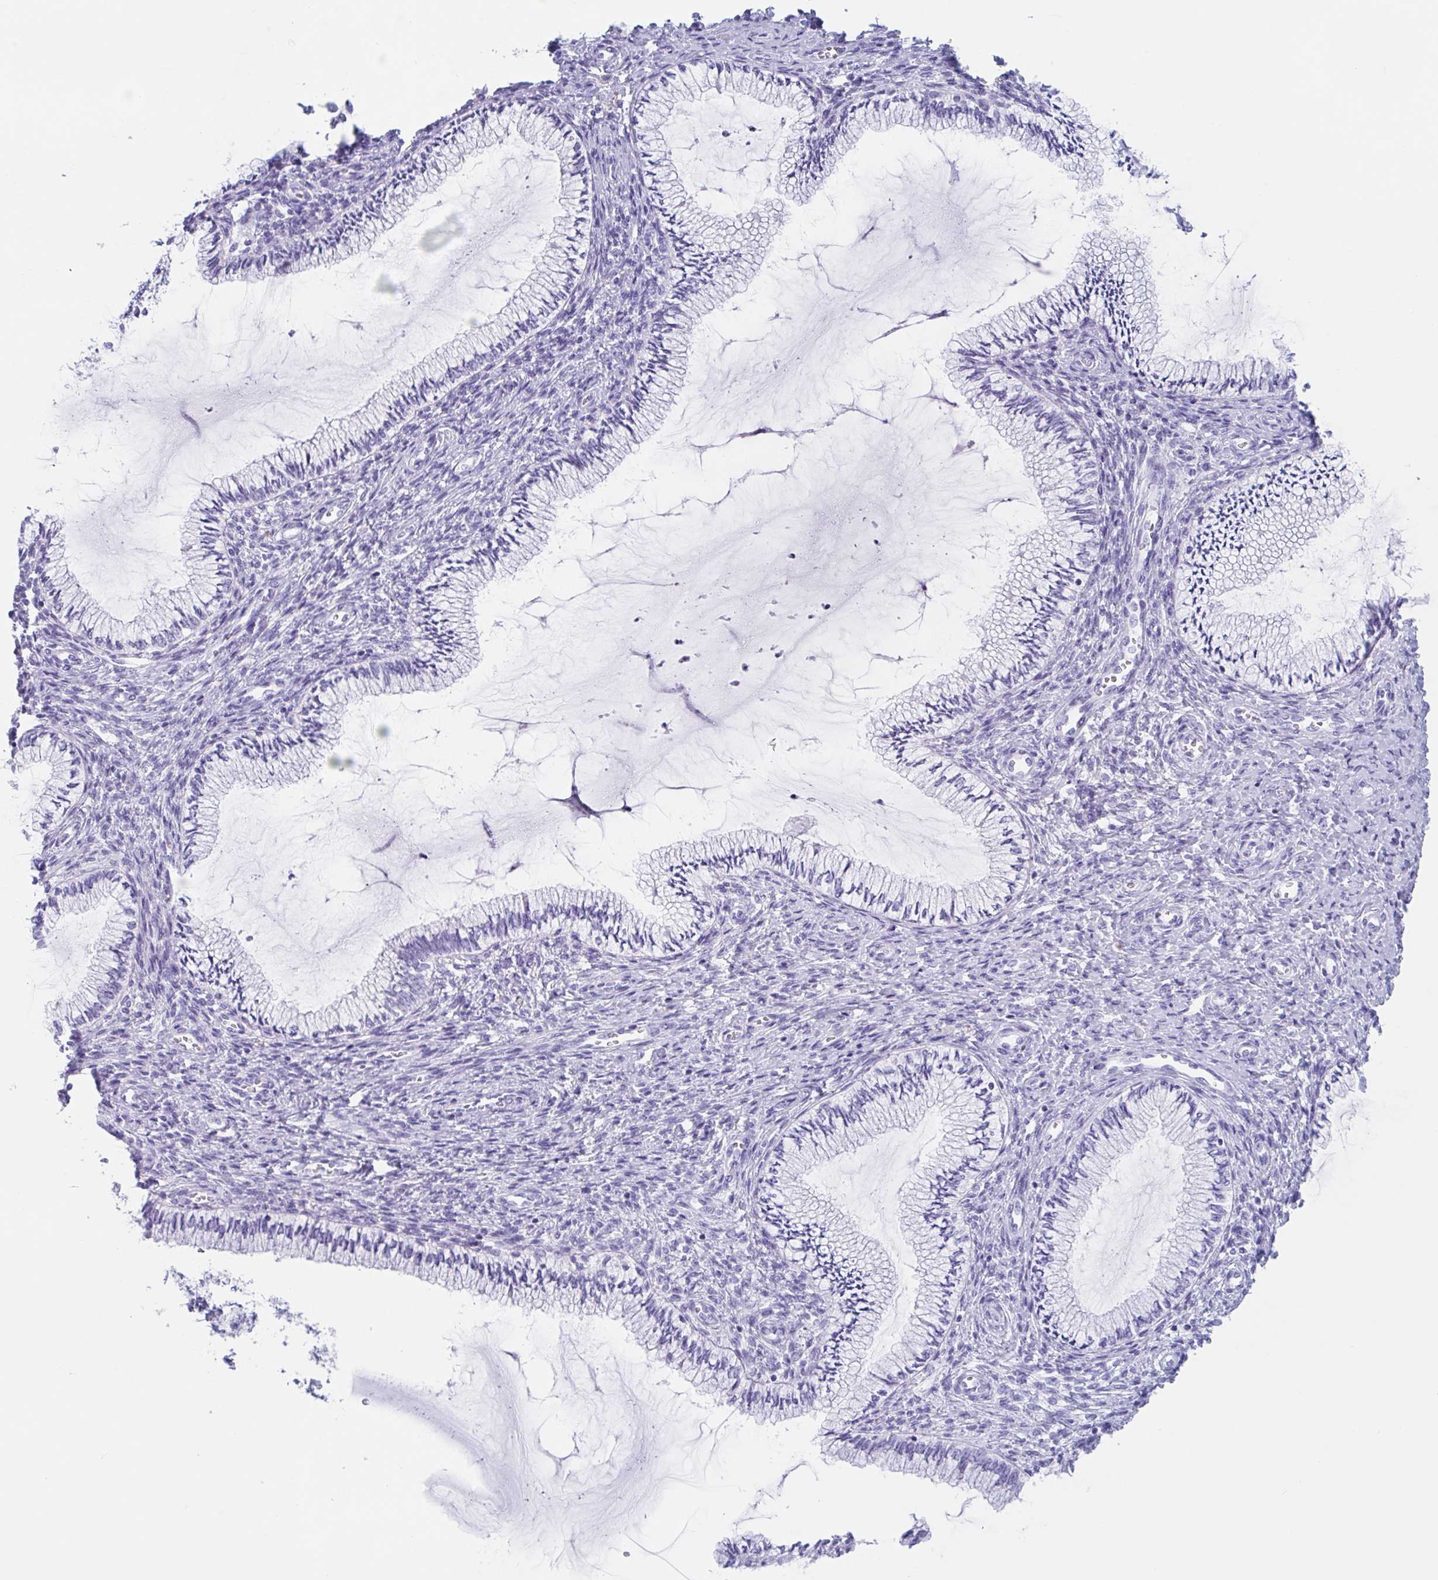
{"staining": {"intensity": "negative", "quantity": "none", "location": "none"}, "tissue": "cervix", "cell_type": "Glandular cells", "image_type": "normal", "snomed": [{"axis": "morphology", "description": "Normal tissue, NOS"}, {"axis": "topography", "description": "Cervix"}], "caption": "Normal cervix was stained to show a protein in brown. There is no significant positivity in glandular cells. (Immunohistochemistry, brightfield microscopy, high magnification).", "gene": "TAS2R41", "patient": {"sex": "female", "age": 24}}